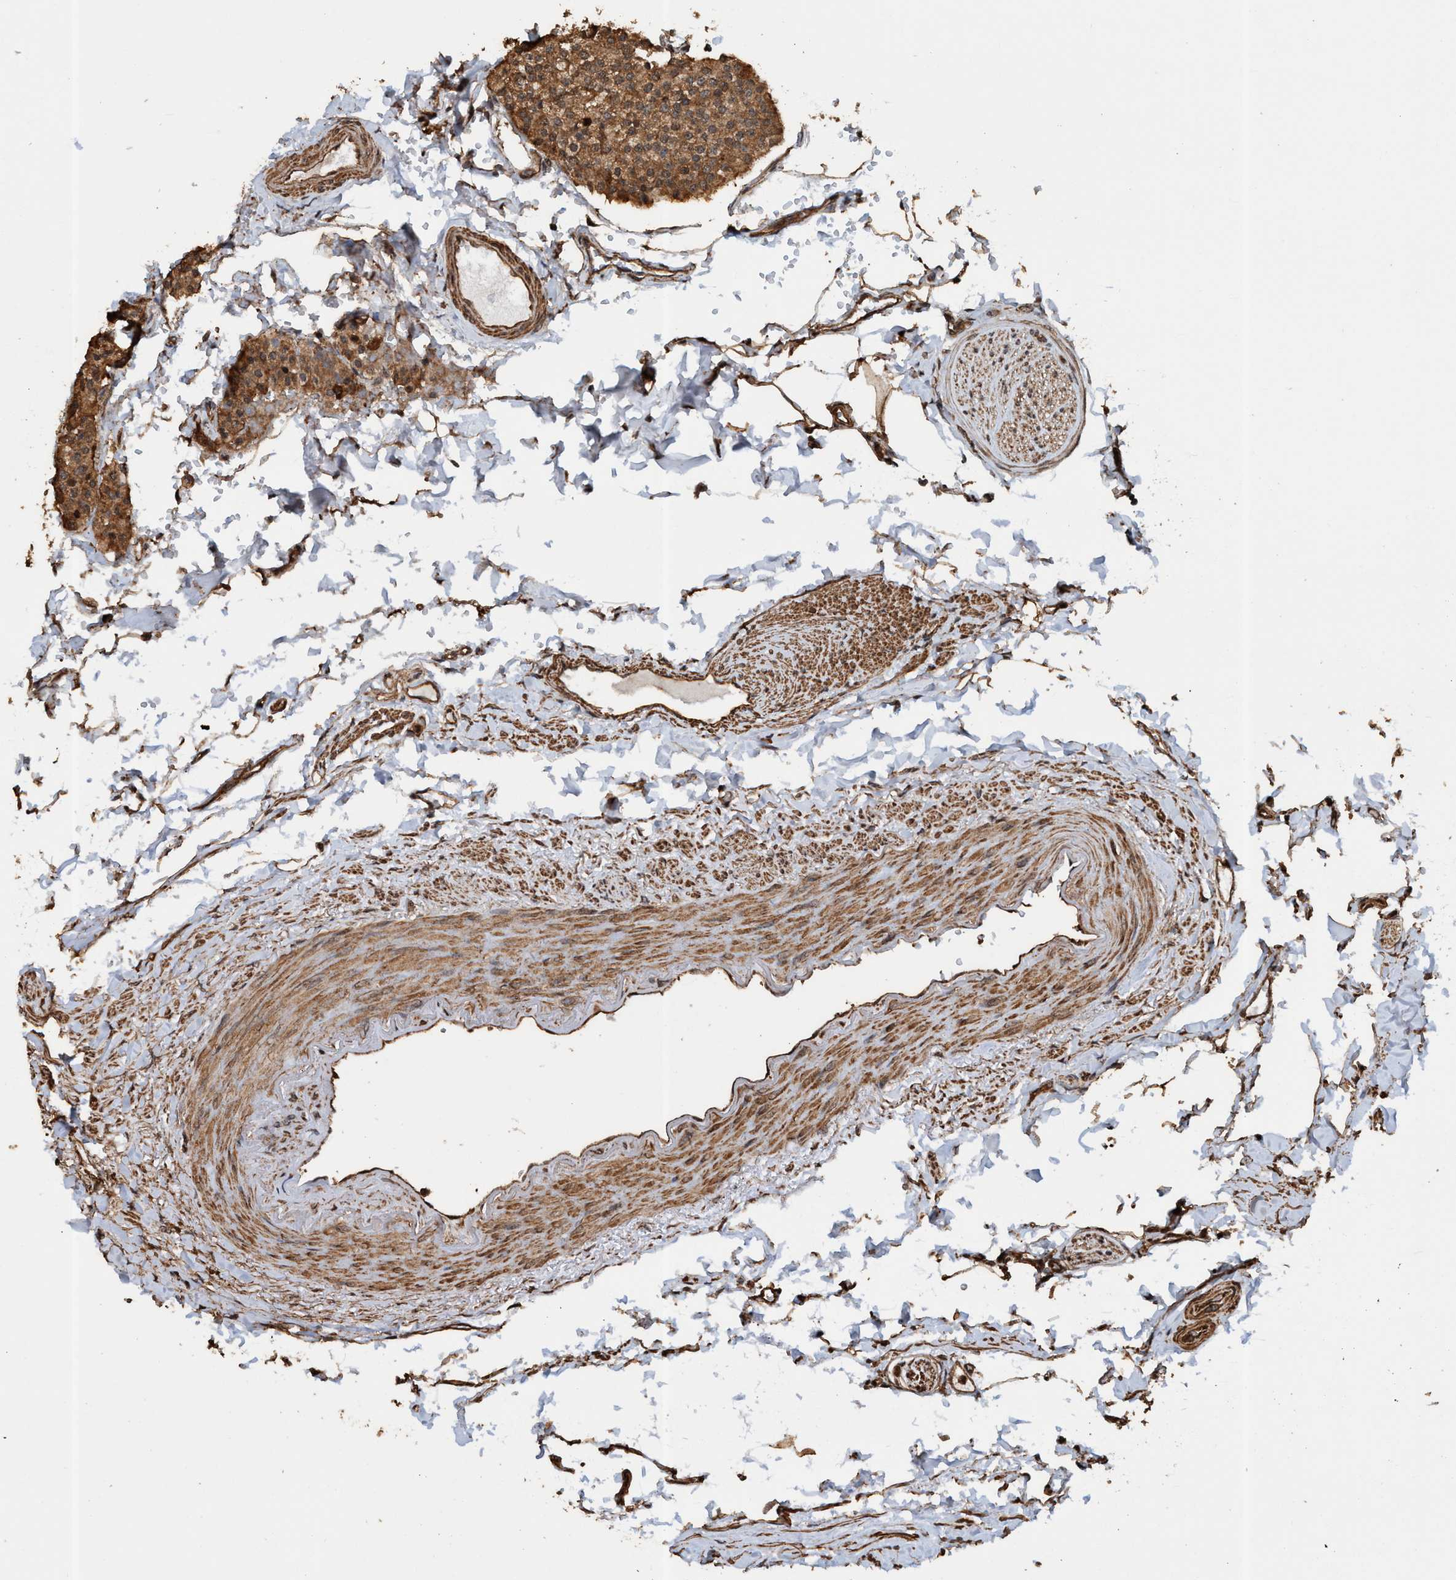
{"staining": {"intensity": "moderate", "quantity": ">75%", "location": "cytoplasmic/membranous"}, "tissue": "carcinoid", "cell_type": "Tumor cells", "image_type": "cancer", "snomed": [{"axis": "morphology", "description": "Carcinoid, malignant, NOS"}, {"axis": "topography", "description": "Colon"}], "caption": "Immunohistochemistry staining of carcinoid (malignant), which reveals medium levels of moderate cytoplasmic/membranous expression in approximately >75% of tumor cells indicating moderate cytoplasmic/membranous protein positivity. The staining was performed using DAB (brown) for protein detection and nuclei were counterstained in hematoxylin (blue).", "gene": "TRPC7", "patient": {"sex": "female", "age": 61}}